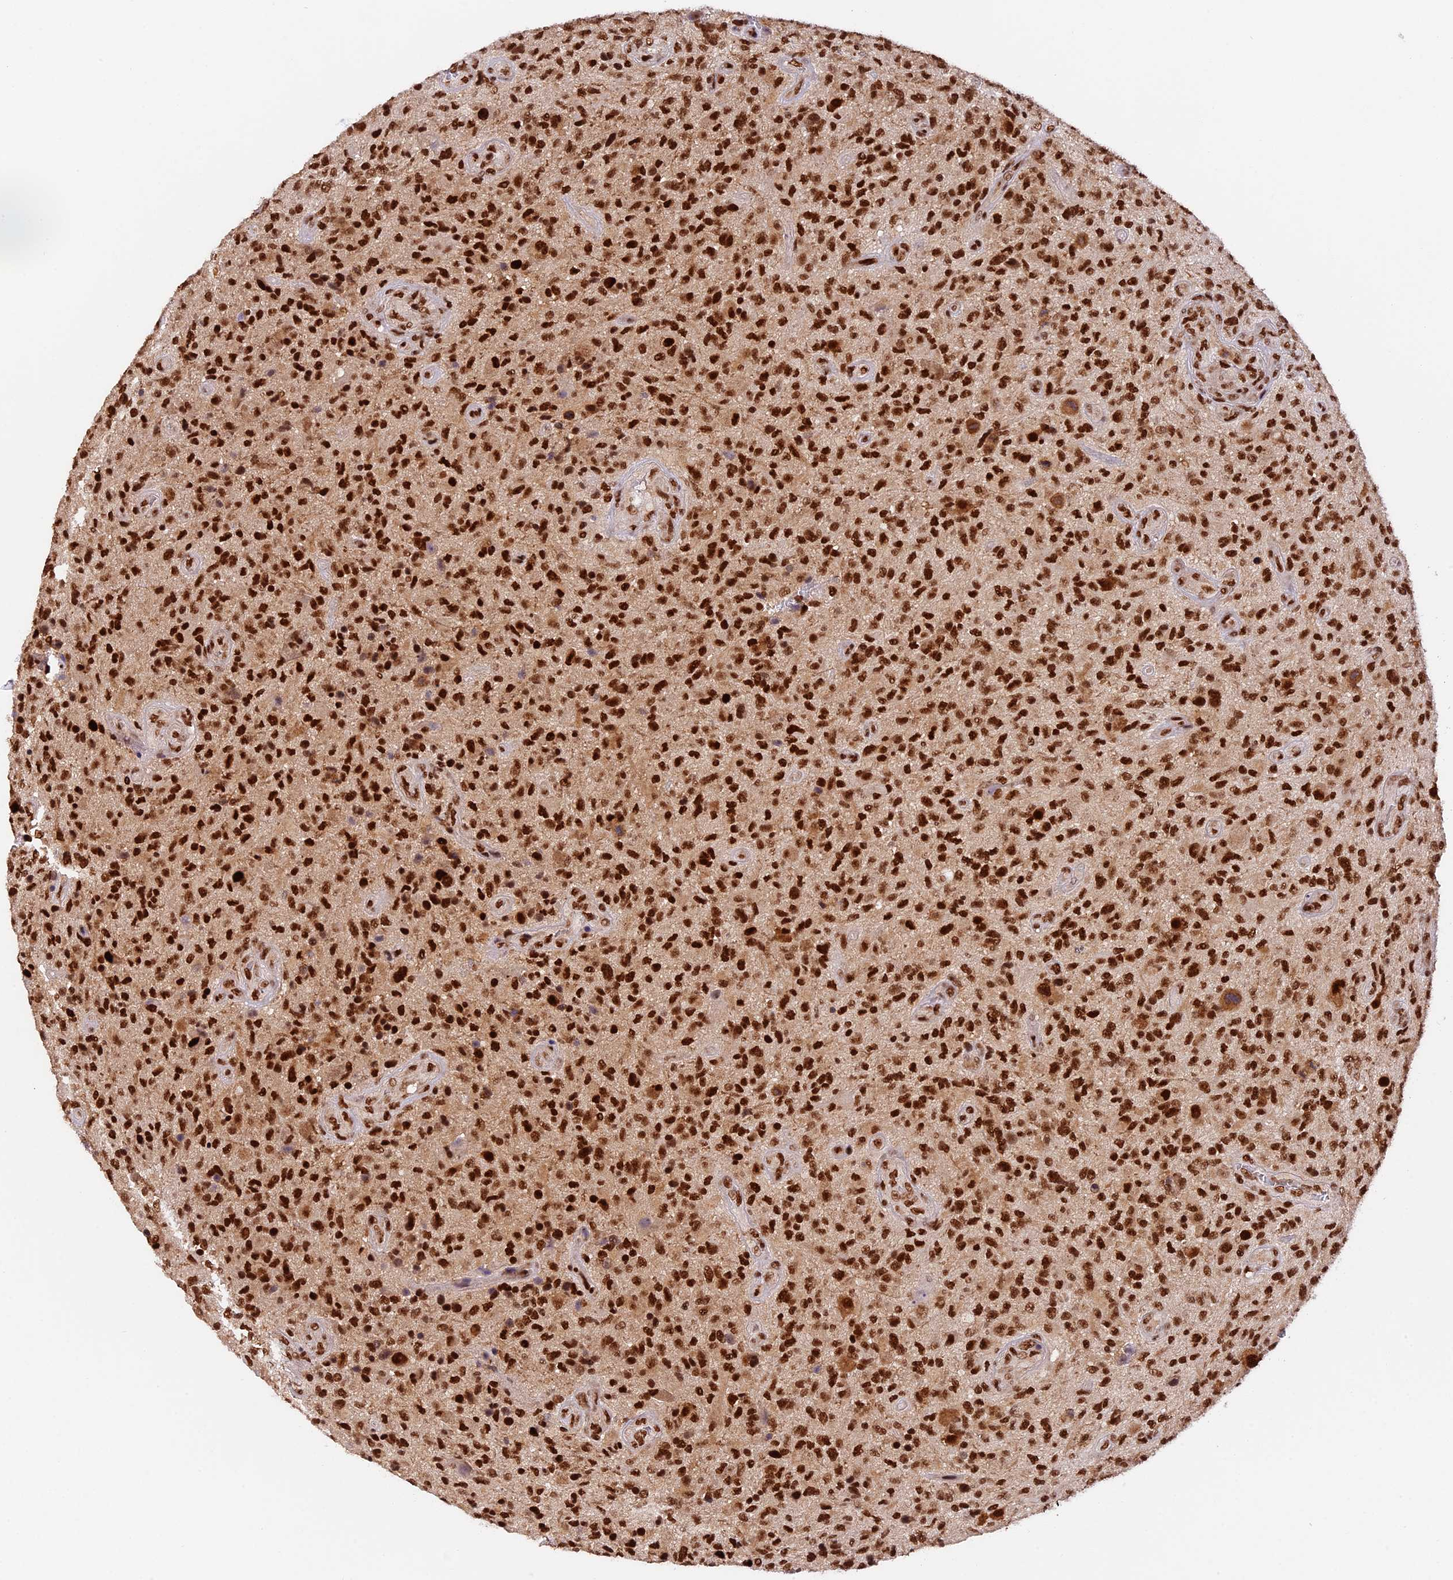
{"staining": {"intensity": "strong", "quantity": ">75%", "location": "nuclear"}, "tissue": "glioma", "cell_type": "Tumor cells", "image_type": "cancer", "snomed": [{"axis": "morphology", "description": "Glioma, malignant, High grade"}, {"axis": "topography", "description": "Brain"}], "caption": "The micrograph demonstrates immunohistochemical staining of malignant glioma (high-grade). There is strong nuclear positivity is seen in approximately >75% of tumor cells.", "gene": "RAMAC", "patient": {"sex": "male", "age": 47}}